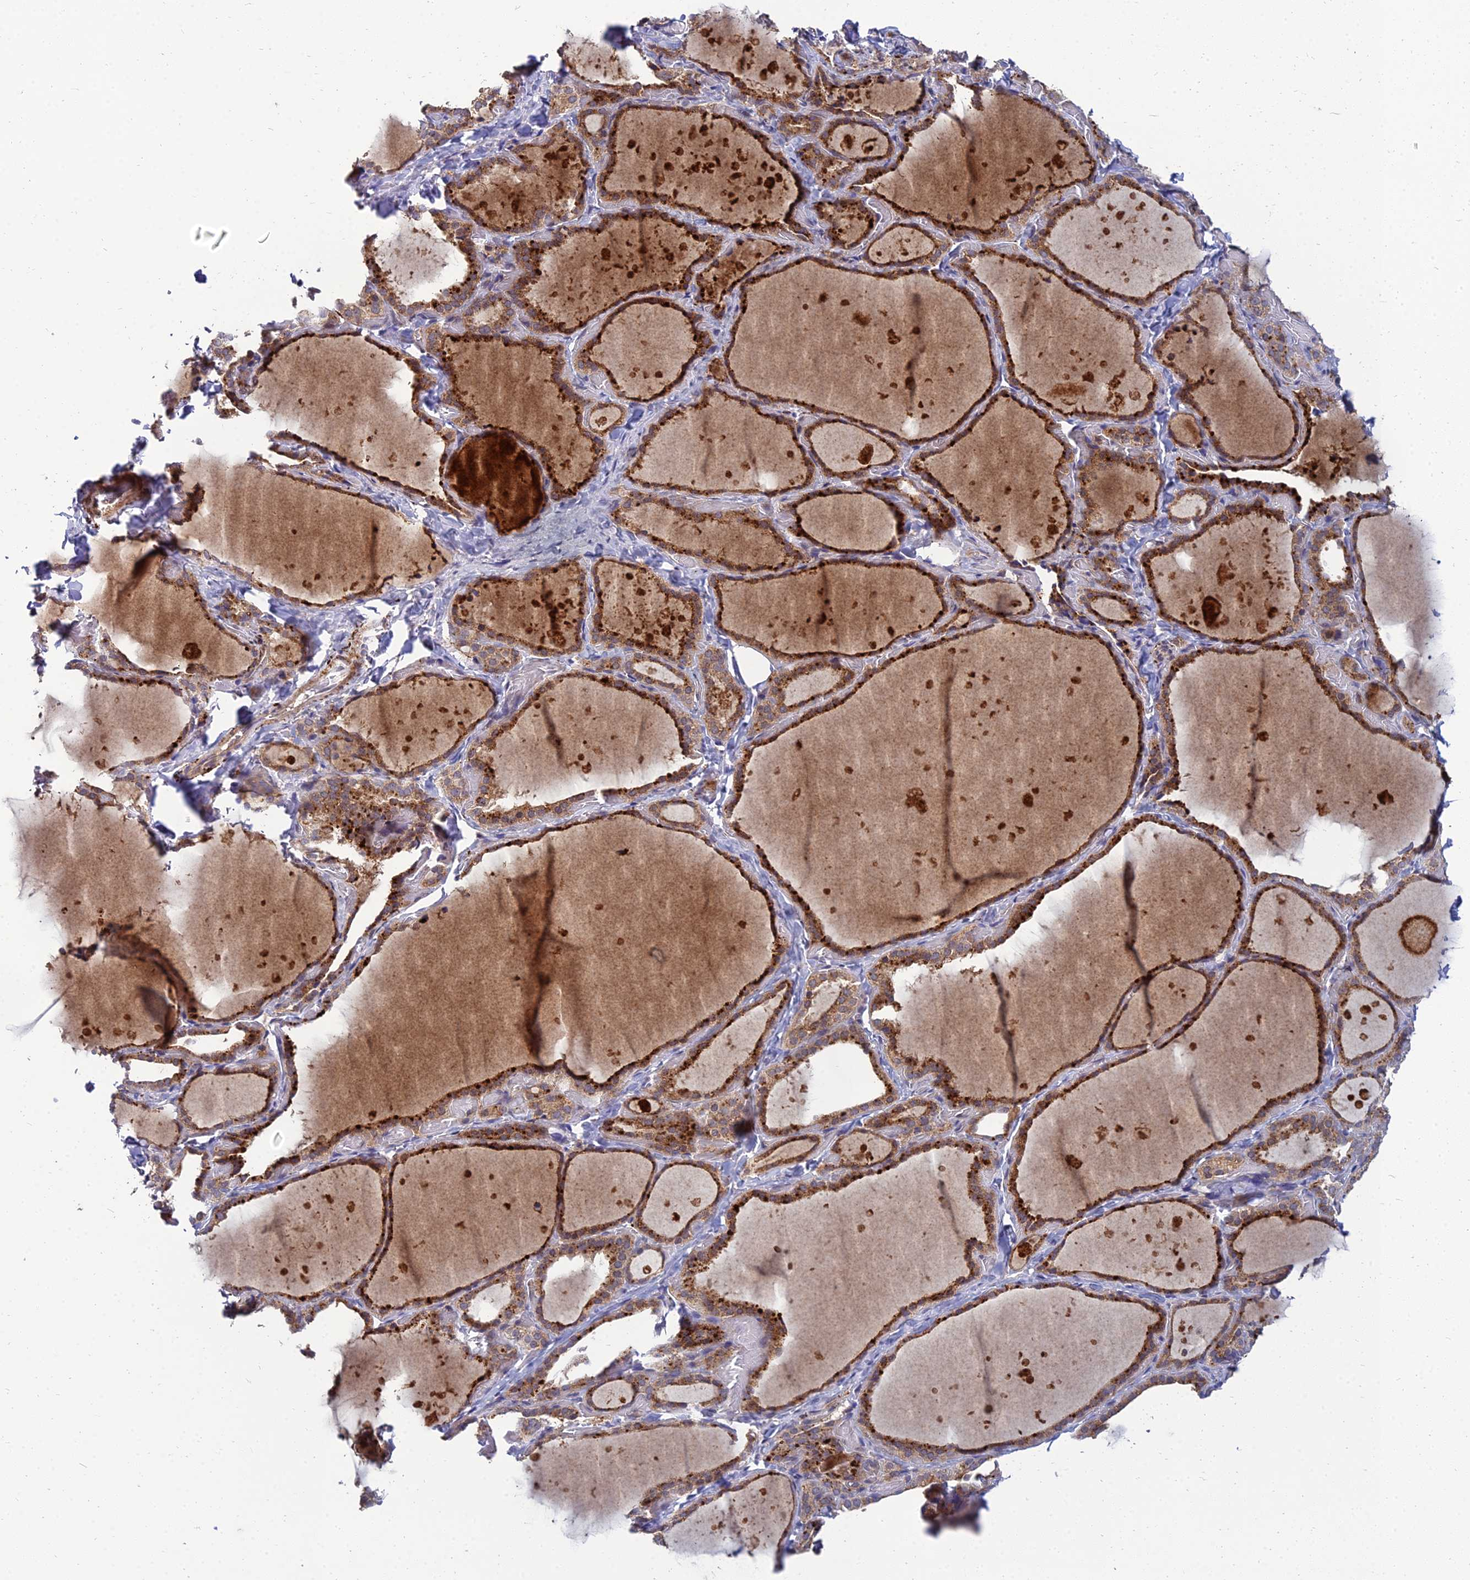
{"staining": {"intensity": "strong", "quantity": ">75%", "location": "cytoplasmic/membranous"}, "tissue": "thyroid gland", "cell_type": "Glandular cells", "image_type": "normal", "snomed": [{"axis": "morphology", "description": "Normal tissue, NOS"}, {"axis": "topography", "description": "Thyroid gland"}], "caption": "Protein staining of unremarkable thyroid gland demonstrates strong cytoplasmic/membranous positivity in about >75% of glandular cells. (Stains: DAB (3,3'-diaminobenzidine) in brown, nuclei in blue, Microscopy: brightfield microscopy at high magnification).", "gene": "NPY", "patient": {"sex": "female", "age": 44}}